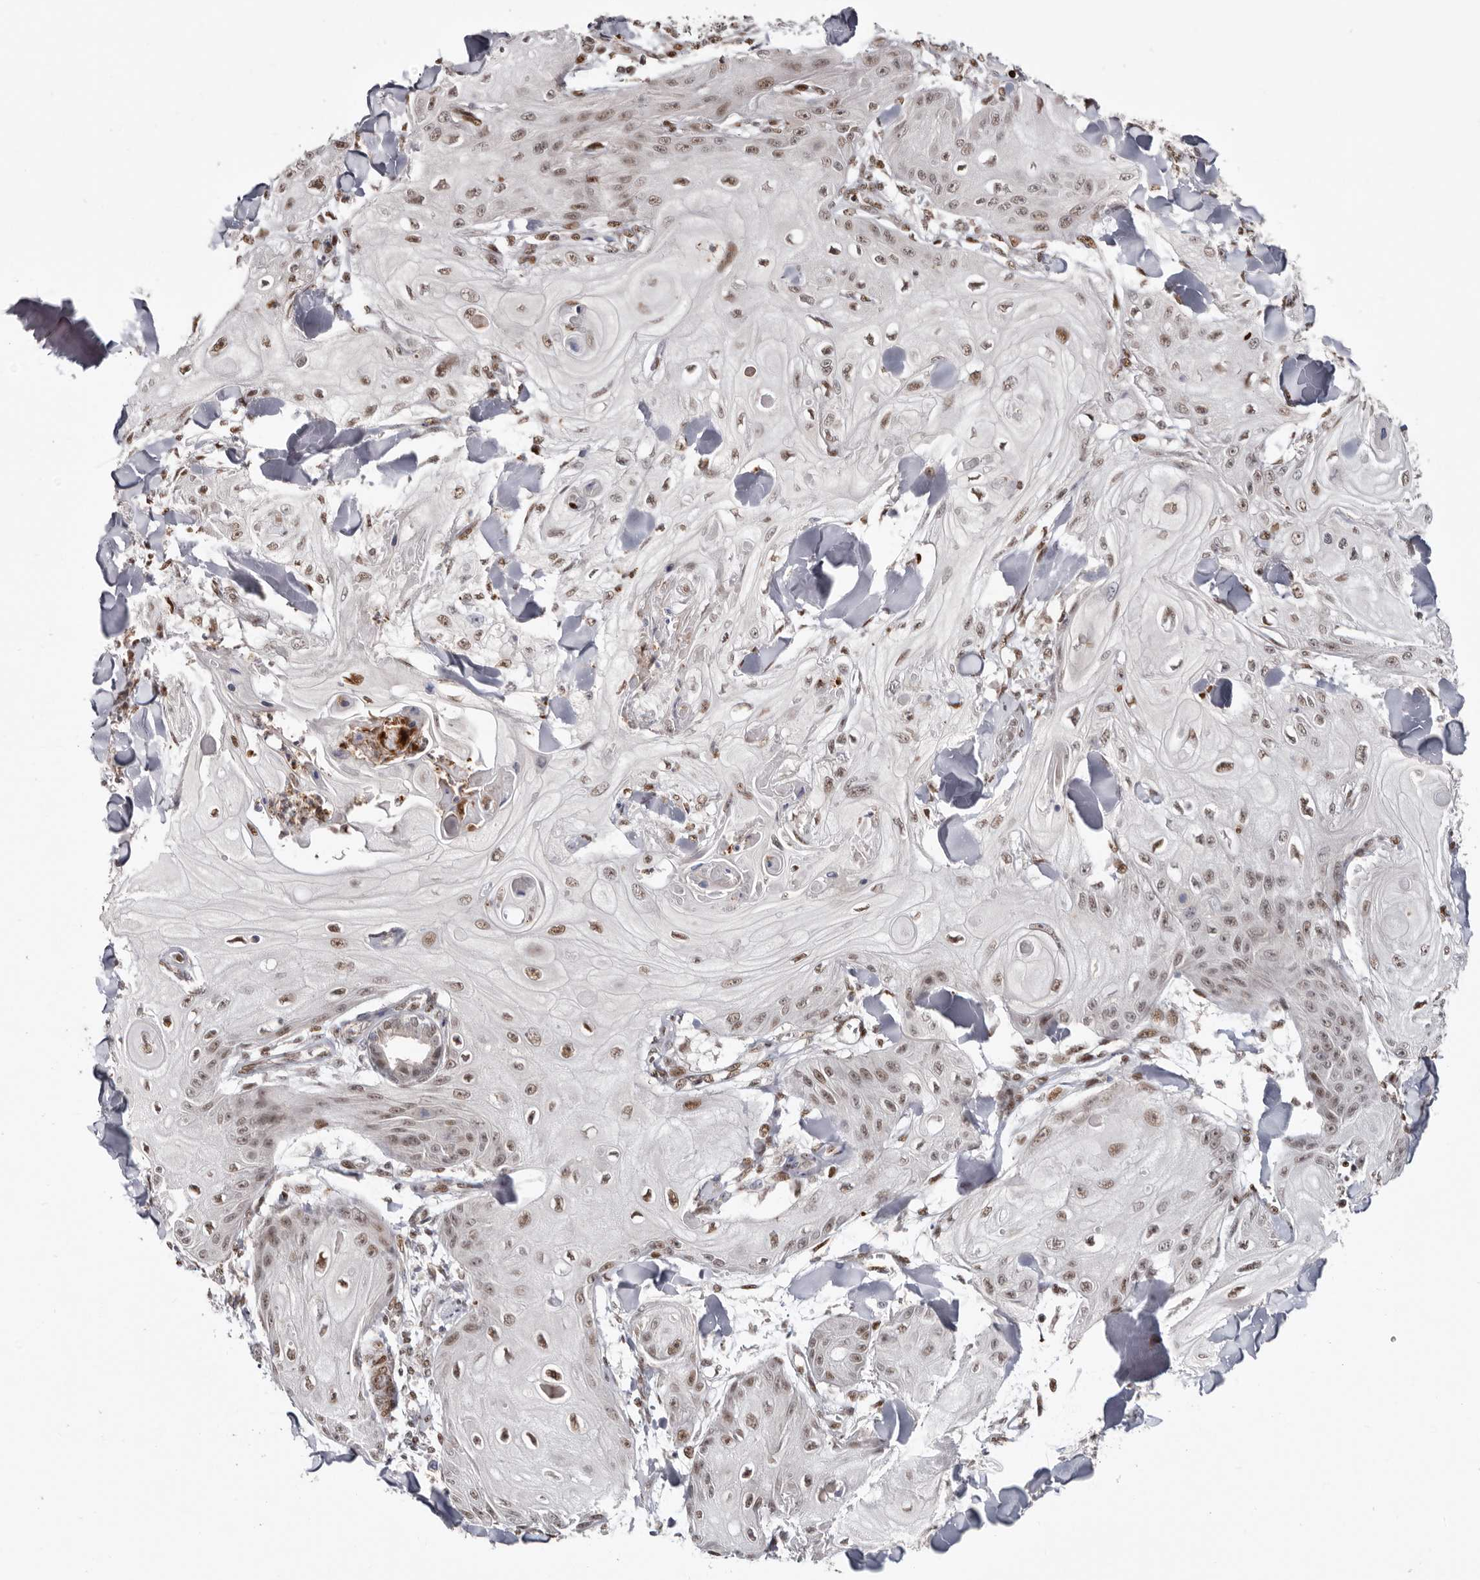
{"staining": {"intensity": "moderate", "quantity": ">75%", "location": "nuclear"}, "tissue": "skin cancer", "cell_type": "Tumor cells", "image_type": "cancer", "snomed": [{"axis": "morphology", "description": "Squamous cell carcinoma, NOS"}, {"axis": "topography", "description": "Skin"}], "caption": "Human squamous cell carcinoma (skin) stained for a protein (brown) reveals moderate nuclear positive positivity in approximately >75% of tumor cells.", "gene": "SMAD7", "patient": {"sex": "male", "age": 74}}